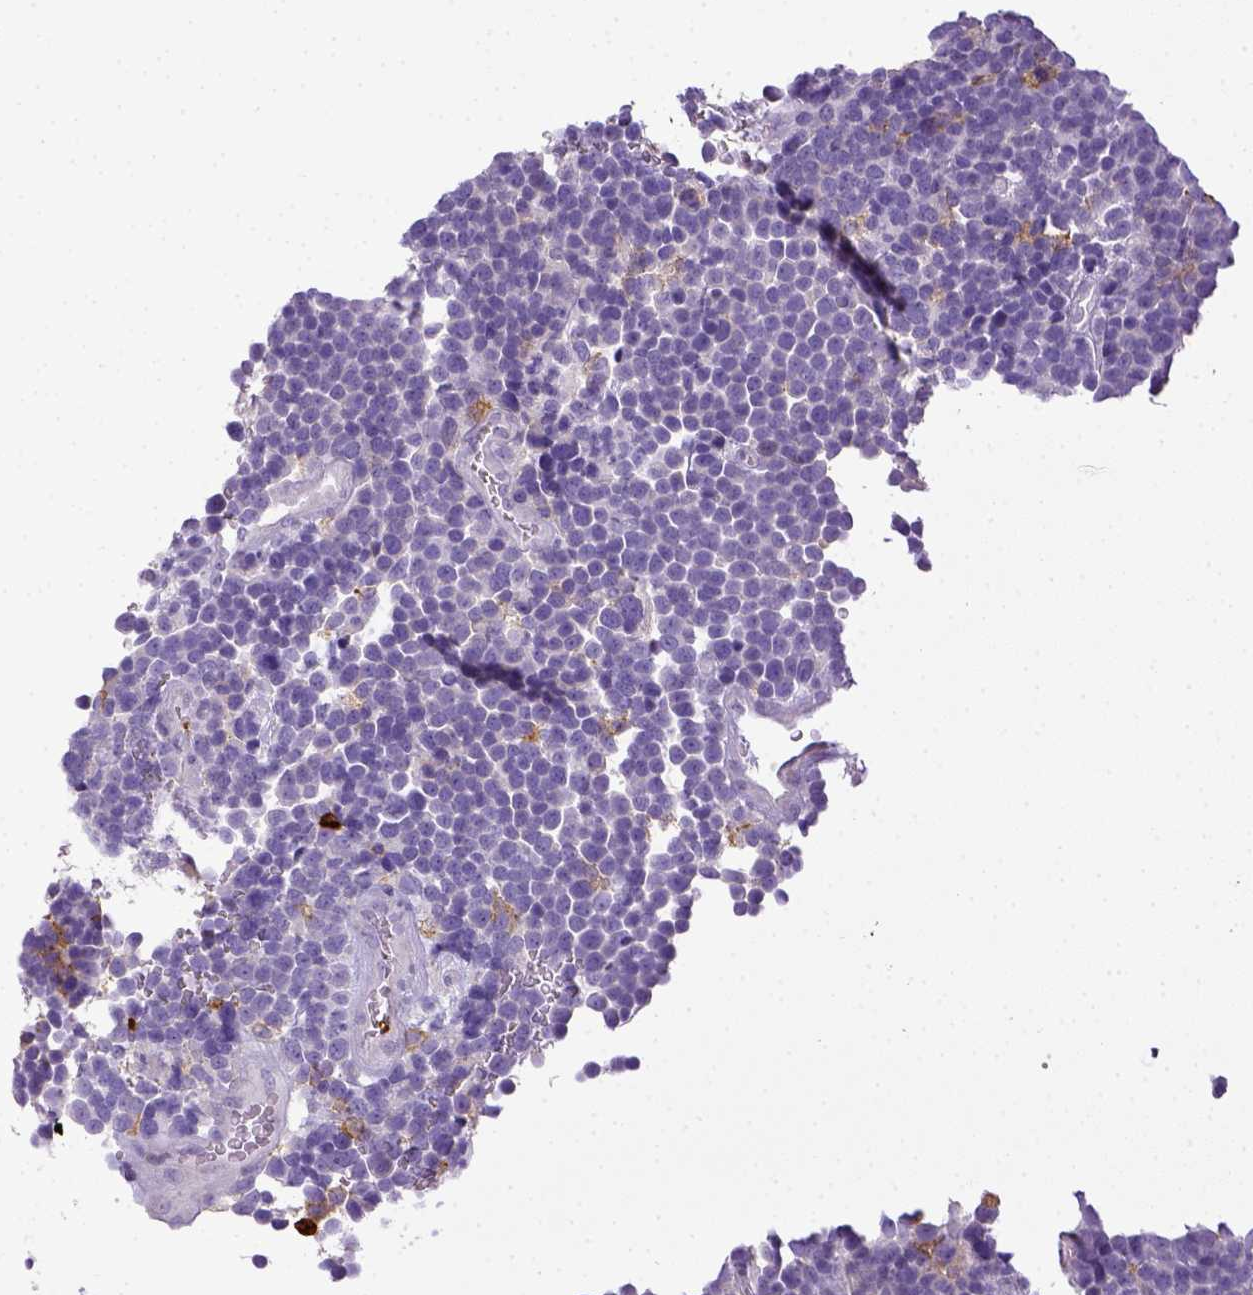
{"staining": {"intensity": "negative", "quantity": "none", "location": "none"}, "tissue": "glioma", "cell_type": "Tumor cells", "image_type": "cancer", "snomed": [{"axis": "morphology", "description": "Glioma, malignant, High grade"}, {"axis": "topography", "description": "Brain"}], "caption": "Histopathology image shows no protein expression in tumor cells of malignant glioma (high-grade) tissue.", "gene": "ITGAM", "patient": {"sex": "male", "age": 33}}